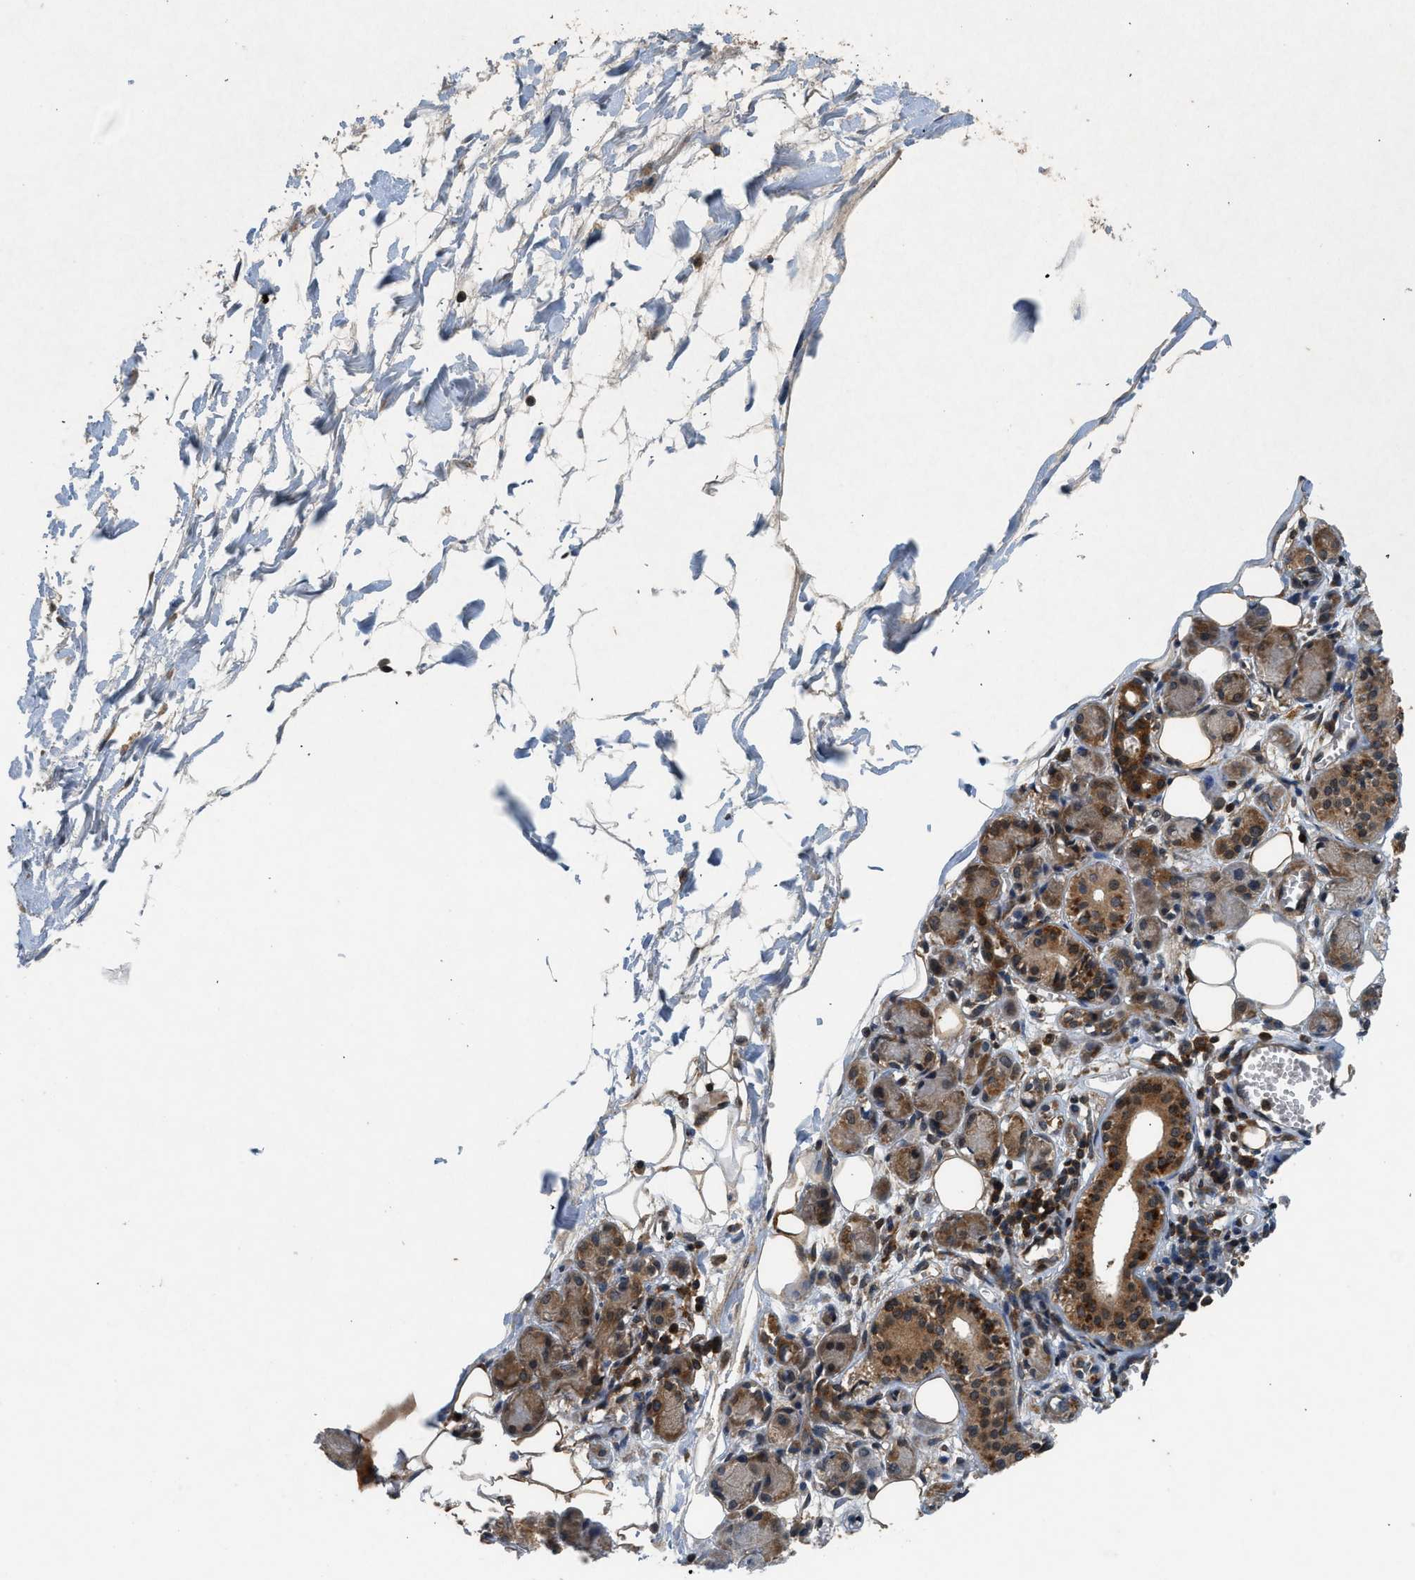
{"staining": {"intensity": "moderate", "quantity": ">75%", "location": "cytoplasmic/membranous"}, "tissue": "adipose tissue", "cell_type": "Adipocytes", "image_type": "normal", "snomed": [{"axis": "morphology", "description": "Normal tissue, NOS"}, {"axis": "morphology", "description": "Inflammation, NOS"}, {"axis": "topography", "description": "Vascular tissue"}, {"axis": "topography", "description": "Salivary gland"}], "caption": "The immunohistochemical stain shows moderate cytoplasmic/membranous expression in adipocytes of benign adipose tissue.", "gene": "OXSR1", "patient": {"sex": "female", "age": 75}}